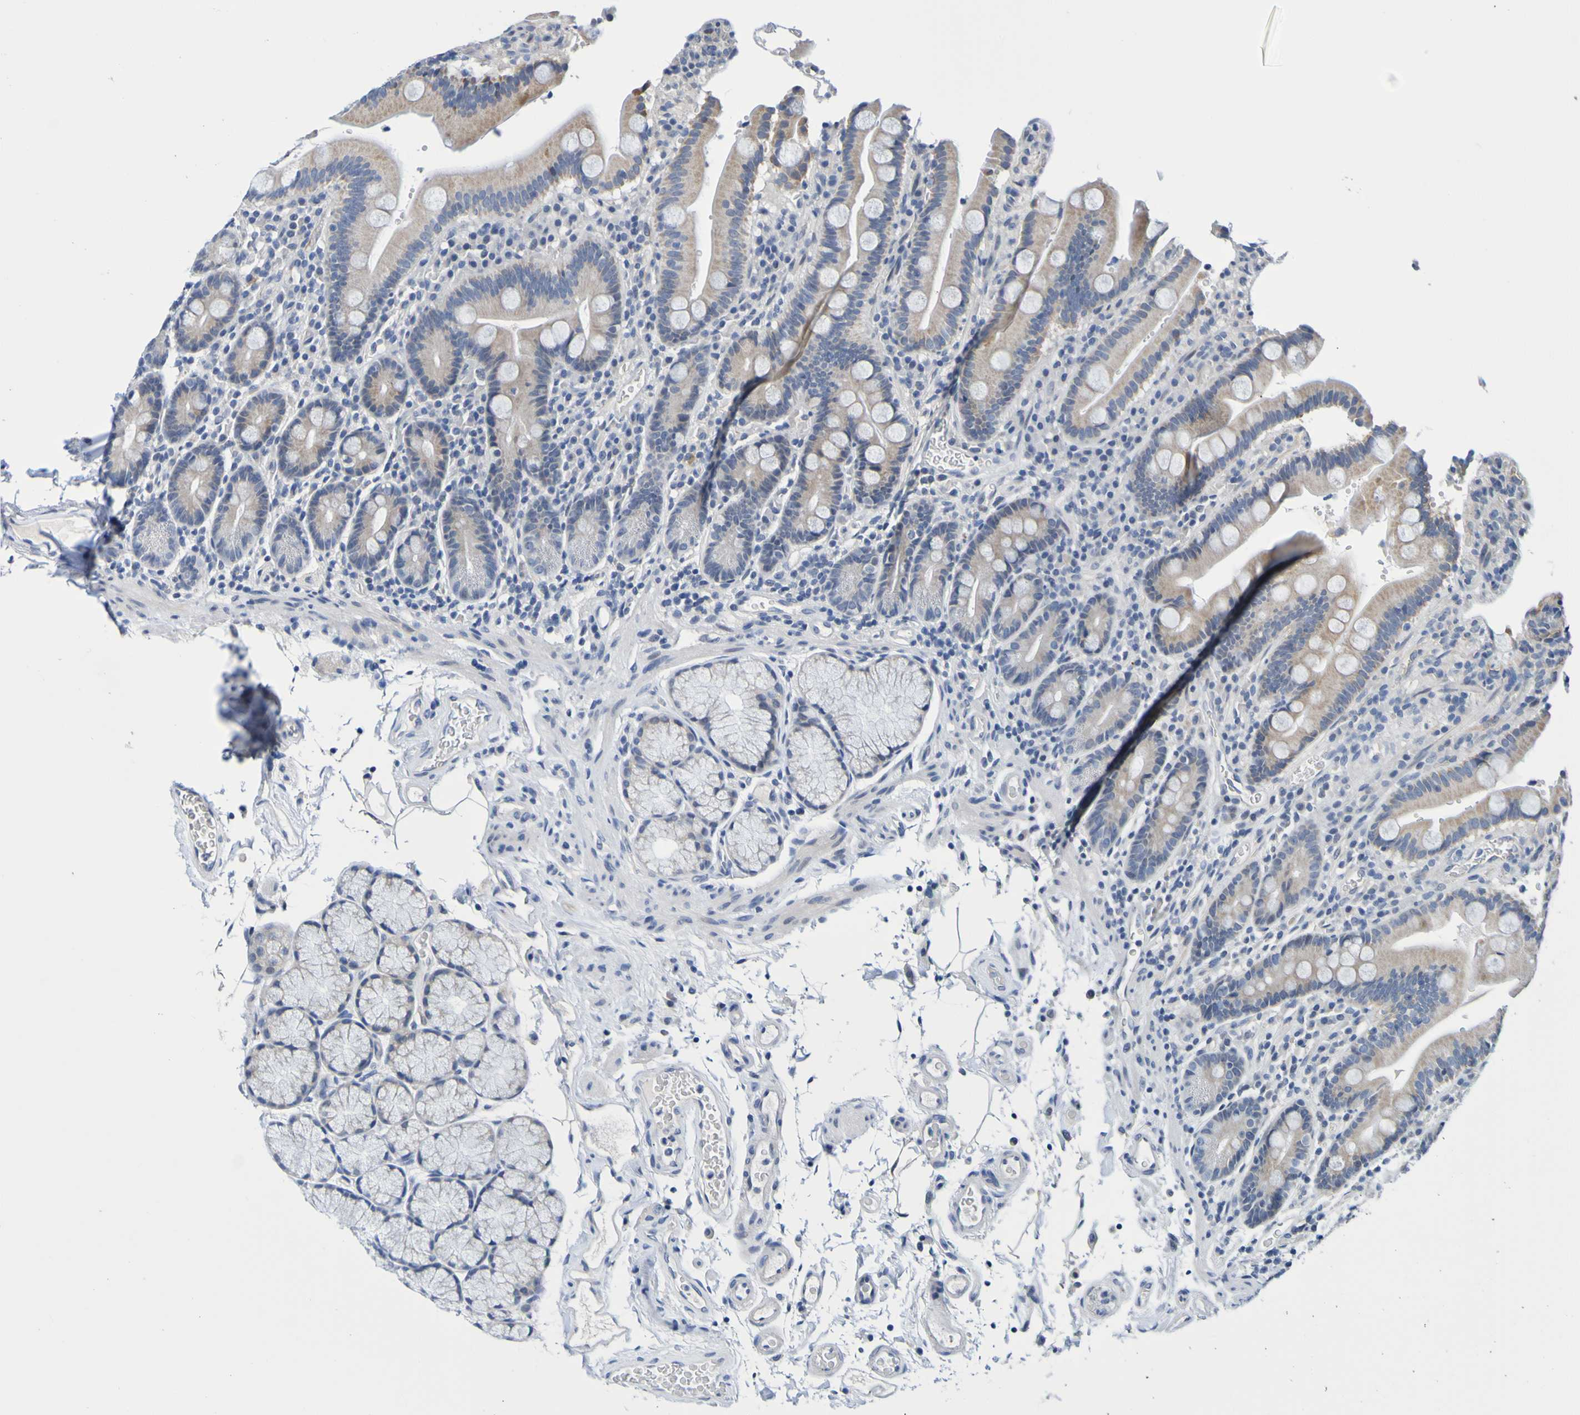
{"staining": {"intensity": "weak", "quantity": ">75%", "location": "cytoplasmic/membranous"}, "tissue": "duodenum", "cell_type": "Glandular cells", "image_type": "normal", "snomed": [{"axis": "morphology", "description": "Normal tissue, NOS"}, {"axis": "topography", "description": "Small intestine, NOS"}], "caption": "Immunohistochemical staining of benign human duodenum displays >75% levels of weak cytoplasmic/membranous protein expression in about >75% of glandular cells.", "gene": "VMA21", "patient": {"sex": "female", "age": 71}}